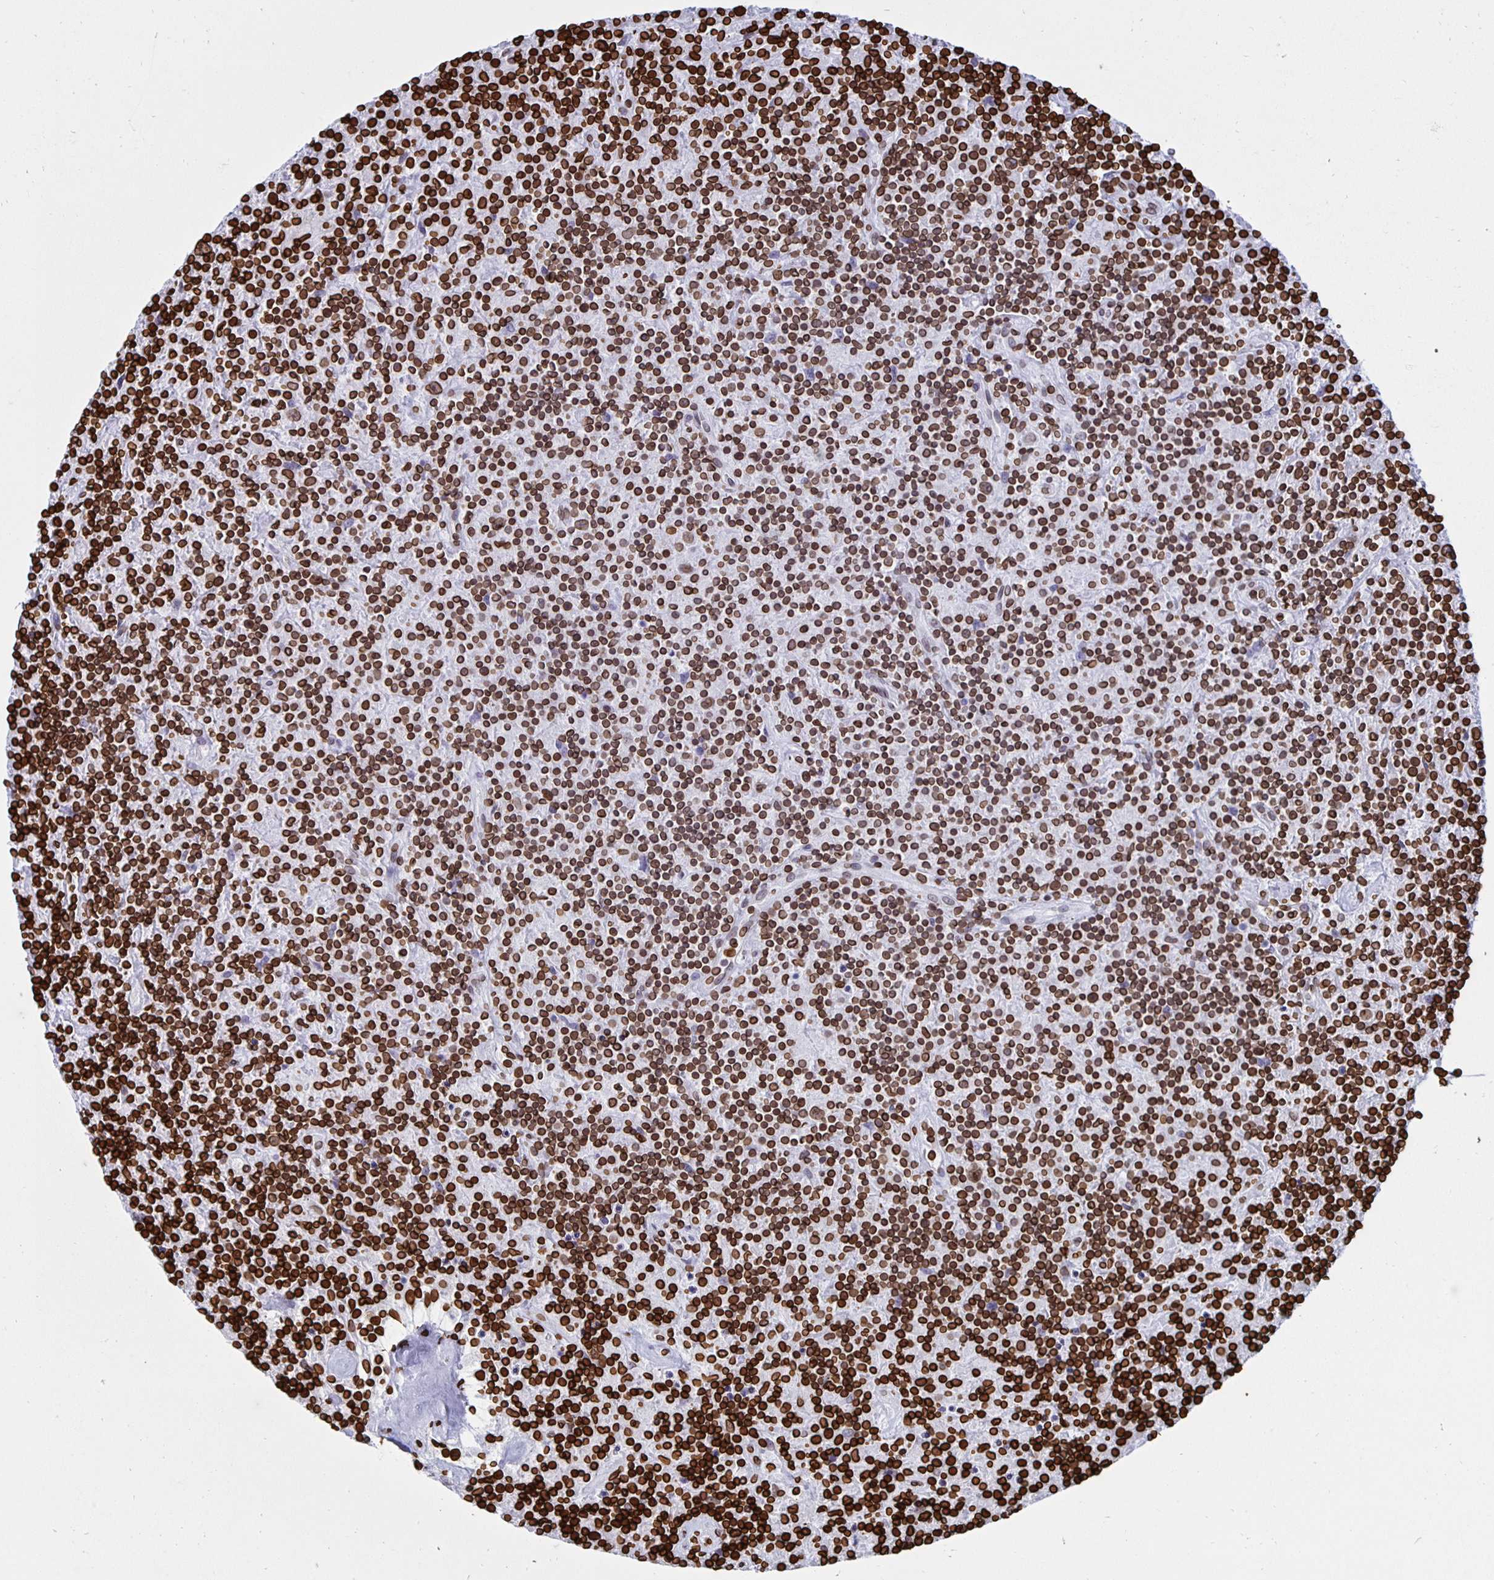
{"staining": {"intensity": "moderate", "quantity": "25%-75%", "location": "cytoplasmic/membranous,nuclear"}, "tissue": "lymphoma", "cell_type": "Tumor cells", "image_type": "cancer", "snomed": [{"axis": "morphology", "description": "Hodgkin's disease, NOS"}, {"axis": "topography", "description": "Lymph node"}], "caption": "Immunohistochemical staining of lymphoma demonstrates moderate cytoplasmic/membranous and nuclear protein positivity in approximately 25%-75% of tumor cells.", "gene": "LMNB1", "patient": {"sex": "male", "age": 70}}